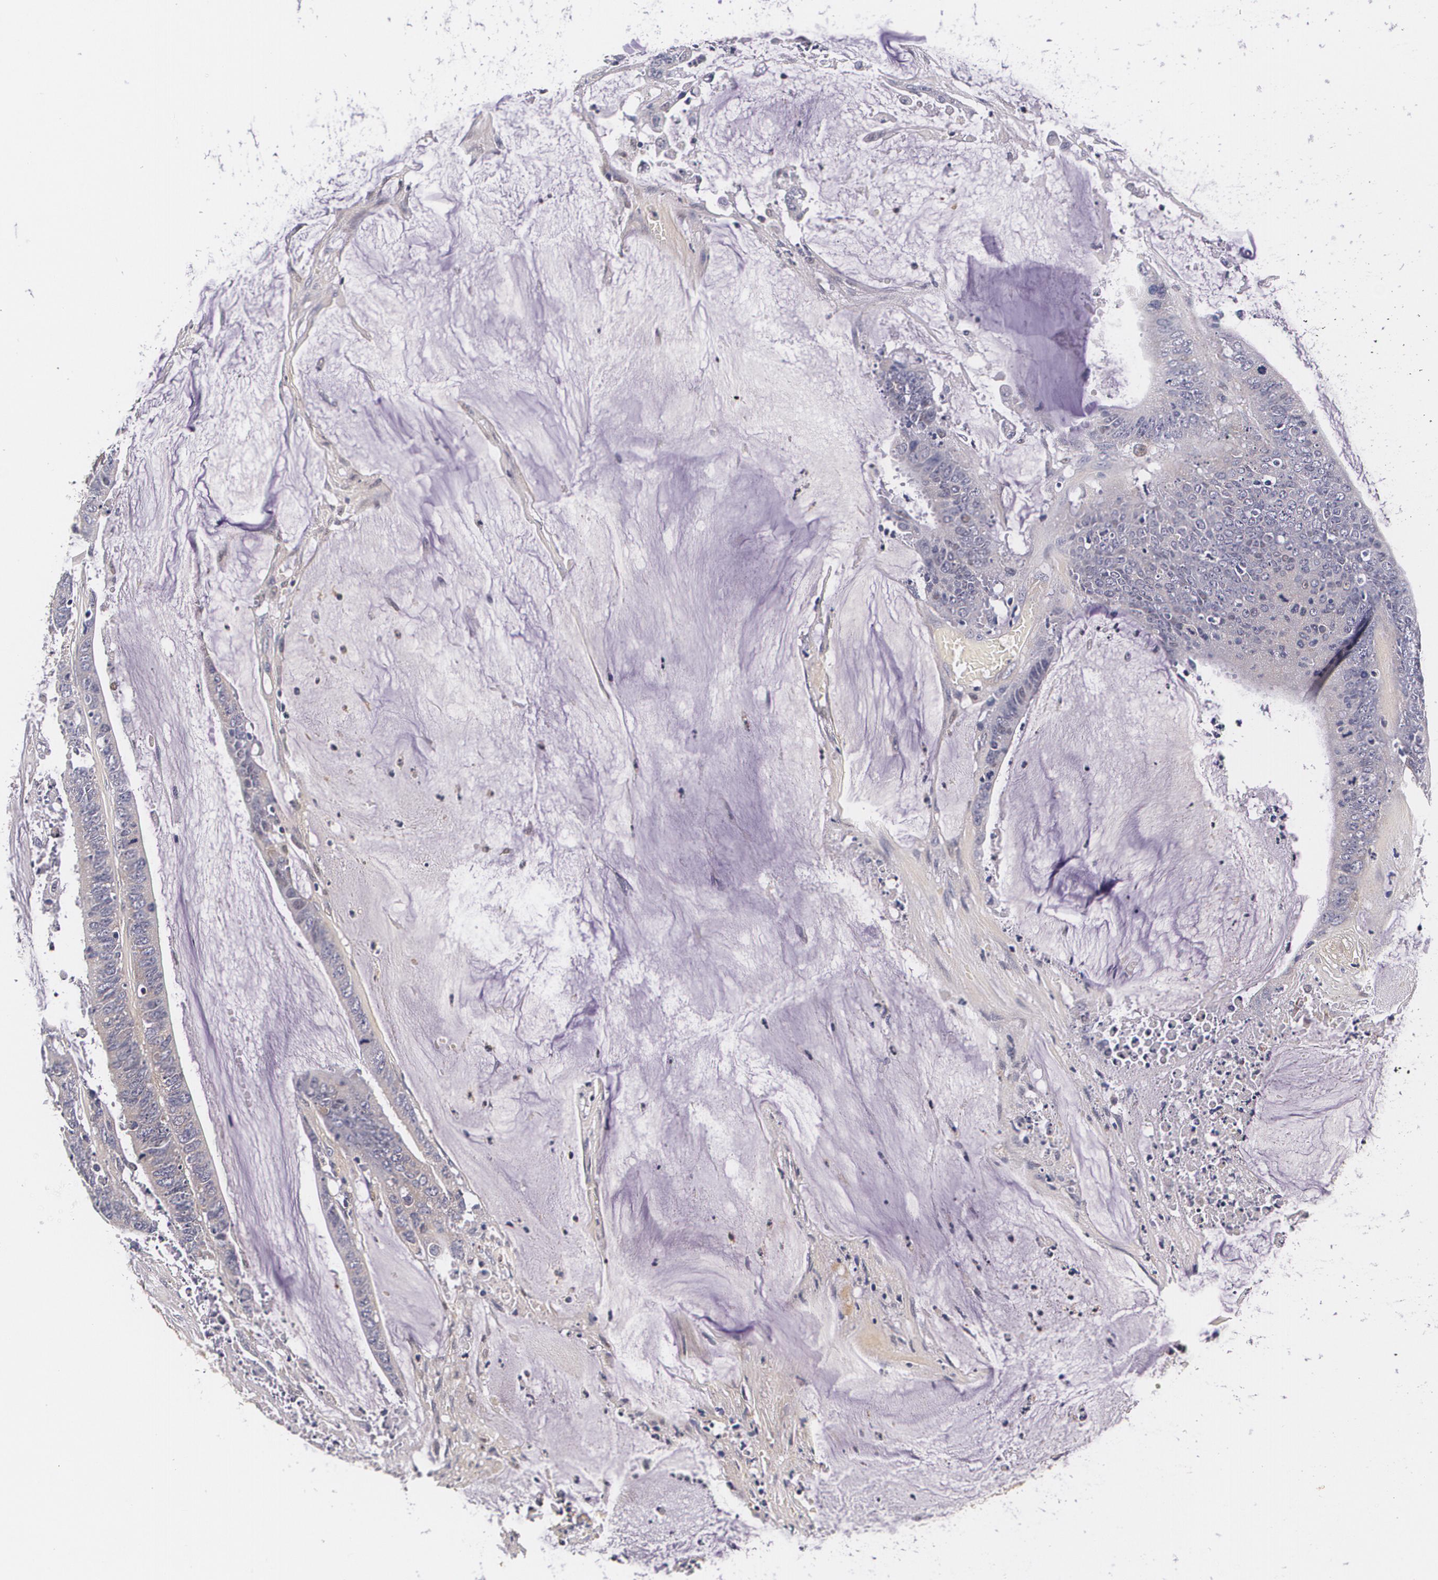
{"staining": {"intensity": "negative", "quantity": "none", "location": "none"}, "tissue": "colorectal cancer", "cell_type": "Tumor cells", "image_type": "cancer", "snomed": [{"axis": "morphology", "description": "Adenocarcinoma, NOS"}, {"axis": "topography", "description": "Rectum"}], "caption": "Colorectal cancer (adenocarcinoma) stained for a protein using IHC displays no staining tumor cells.", "gene": "TTR", "patient": {"sex": "female", "age": 66}}